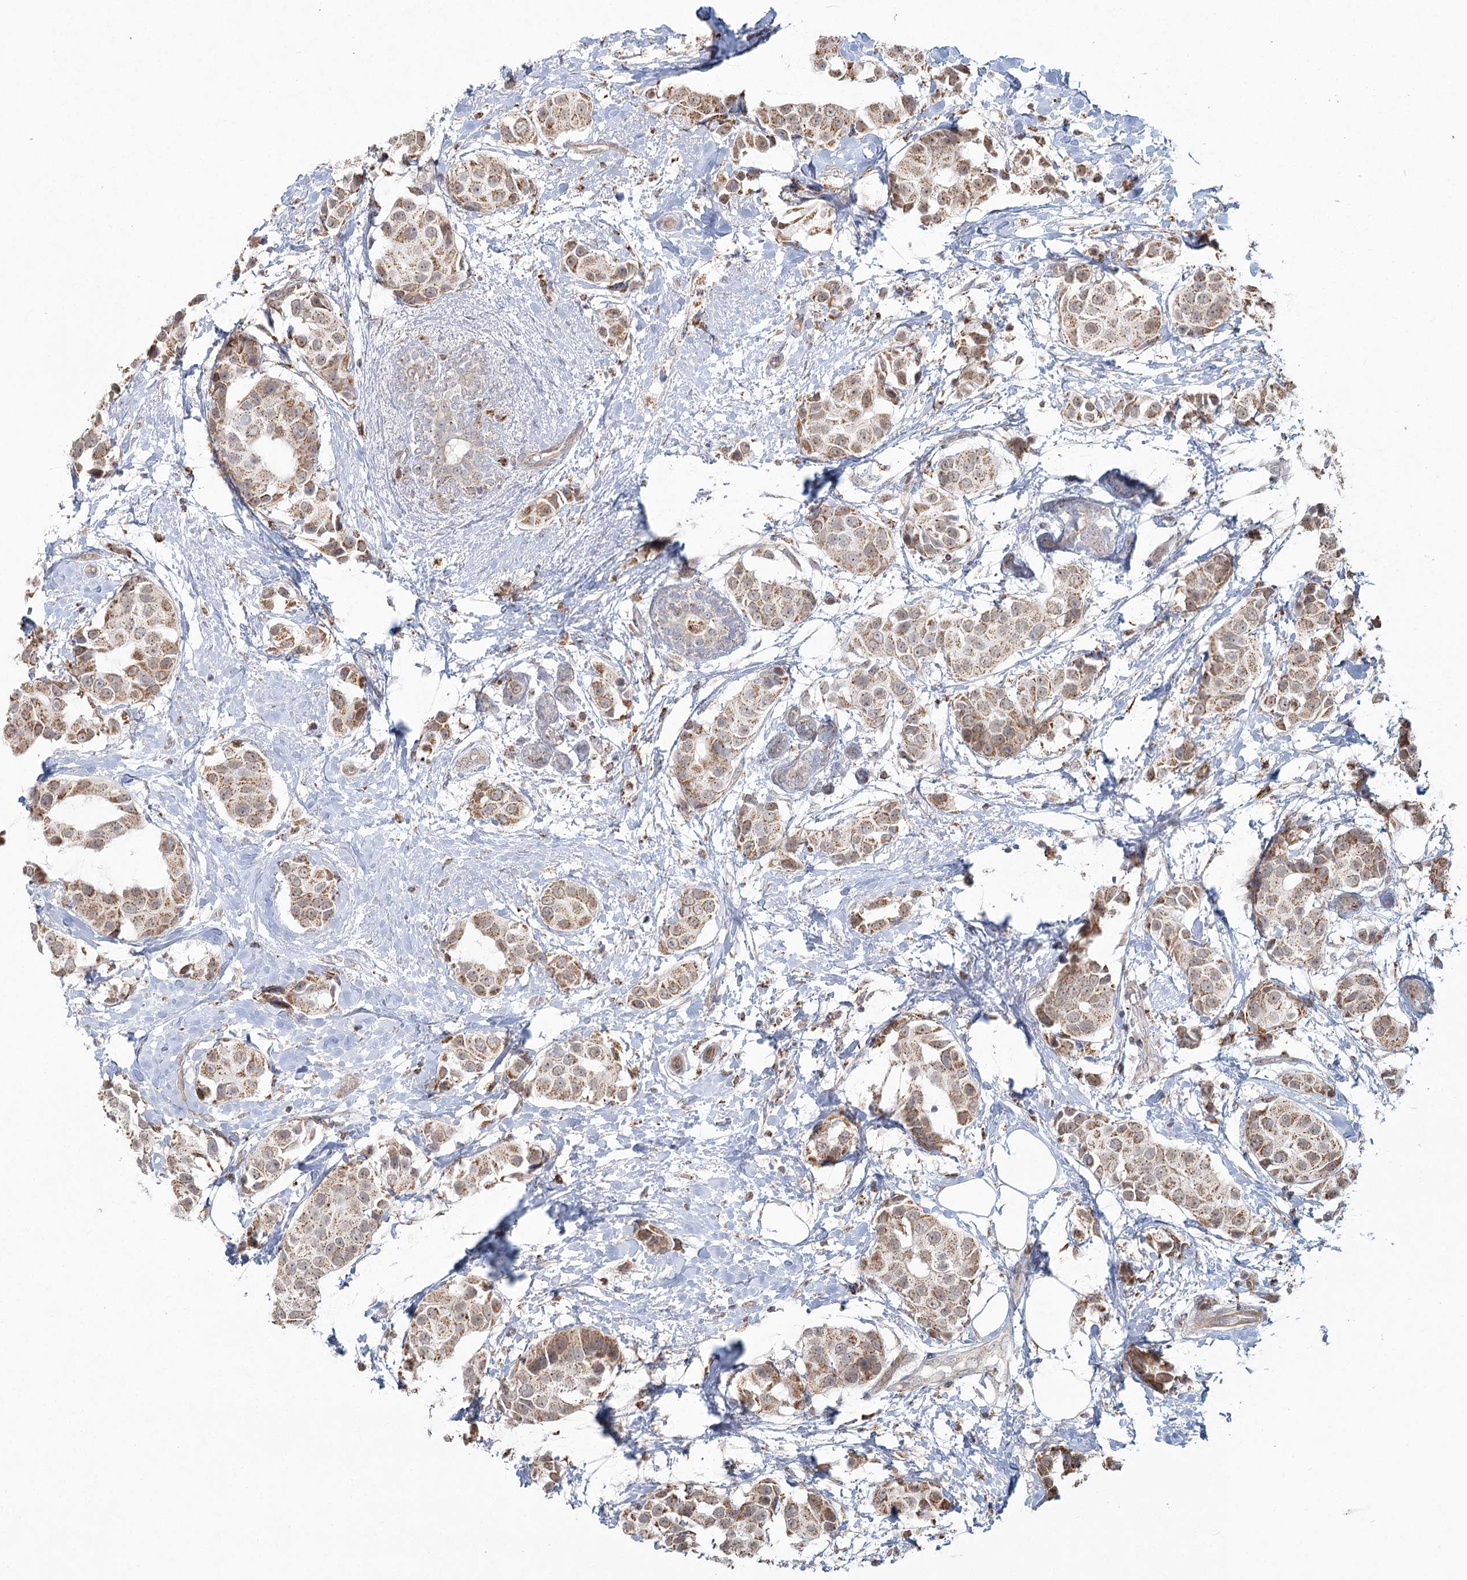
{"staining": {"intensity": "moderate", "quantity": ">75%", "location": "cytoplasmic/membranous"}, "tissue": "breast cancer", "cell_type": "Tumor cells", "image_type": "cancer", "snomed": [{"axis": "morphology", "description": "Normal tissue, NOS"}, {"axis": "morphology", "description": "Duct carcinoma"}, {"axis": "topography", "description": "Breast"}], "caption": "Intraductal carcinoma (breast) was stained to show a protein in brown. There is medium levels of moderate cytoplasmic/membranous expression in approximately >75% of tumor cells.", "gene": "LACTB", "patient": {"sex": "female", "age": 39}}